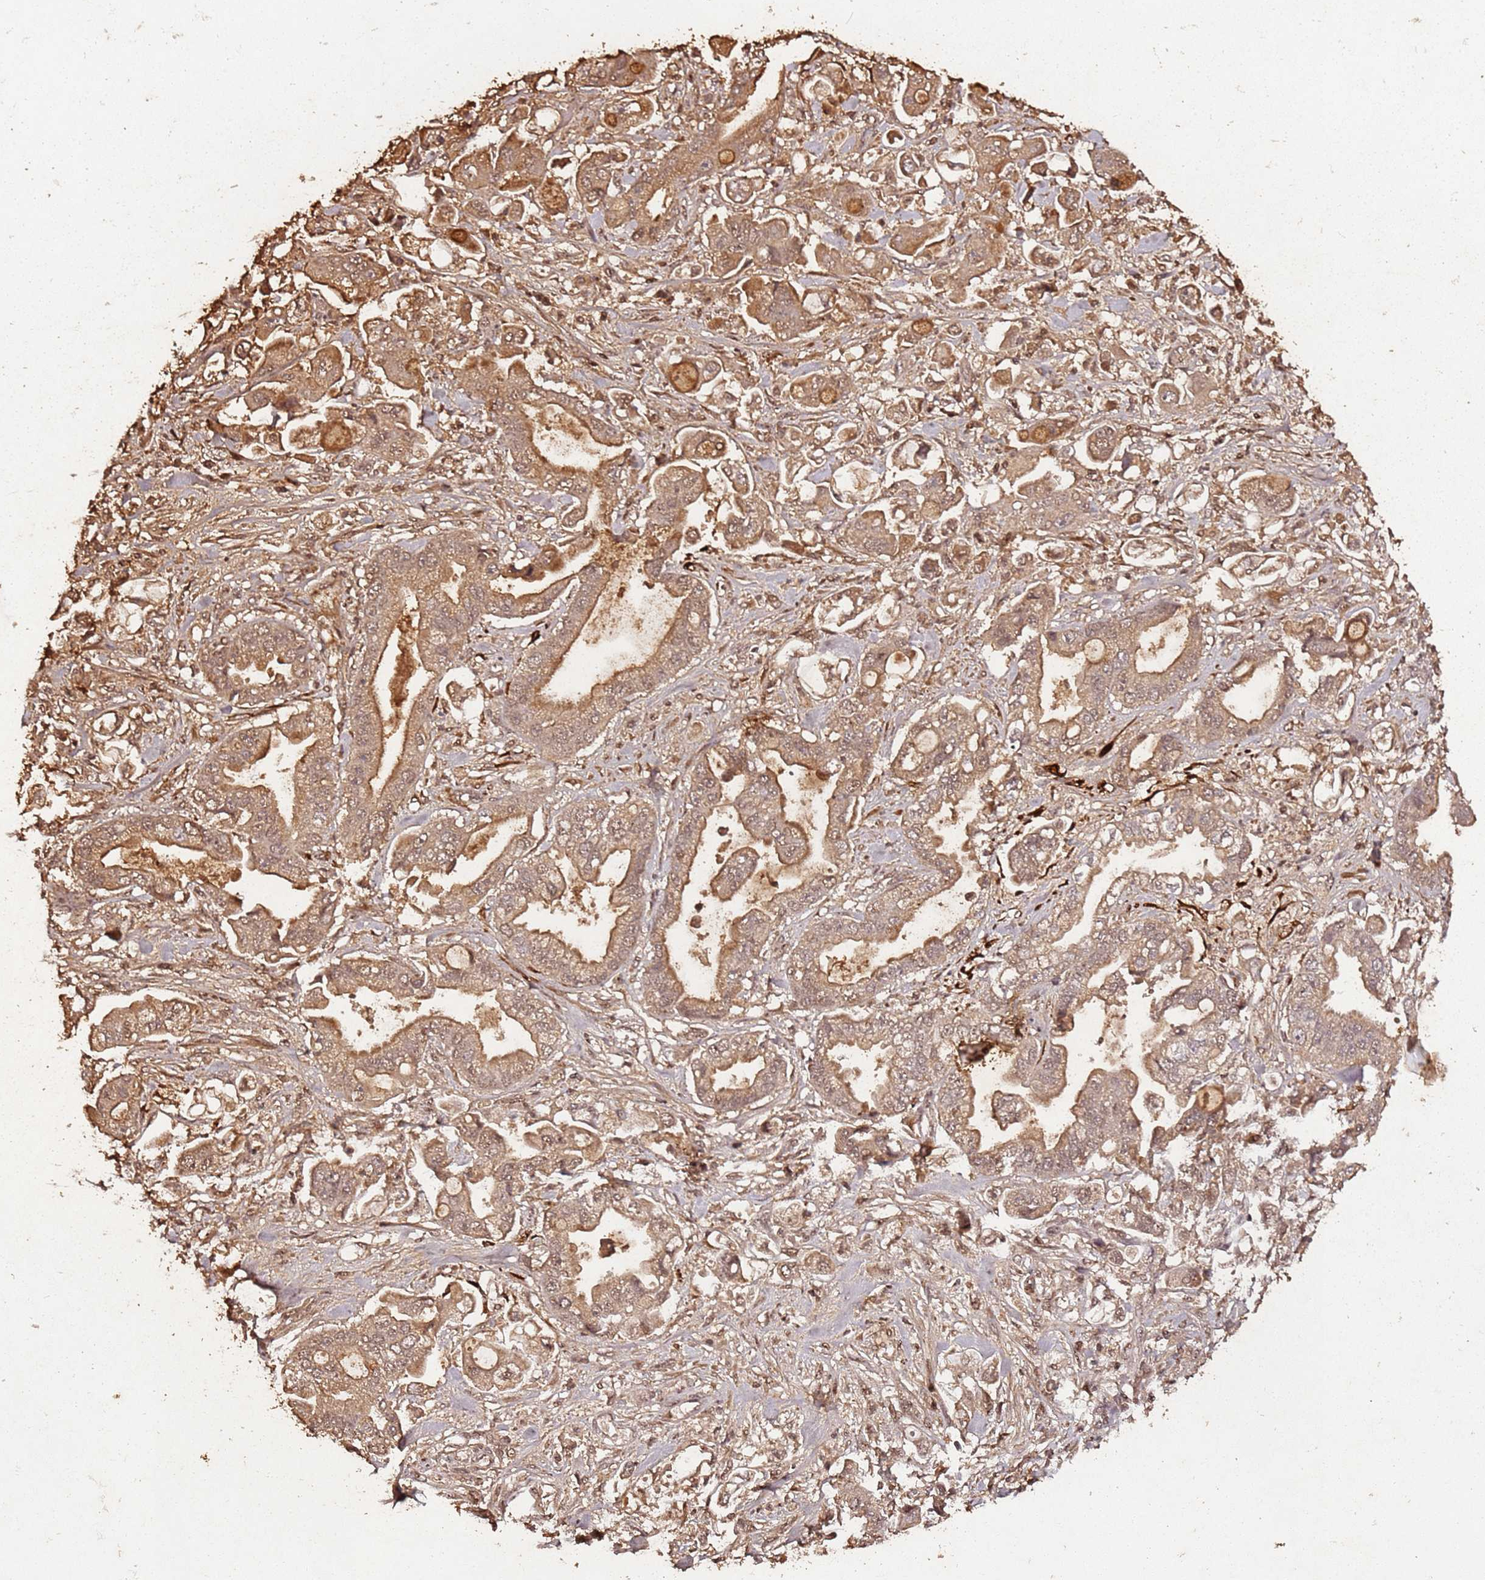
{"staining": {"intensity": "moderate", "quantity": ">75%", "location": "cytoplasmic/membranous"}, "tissue": "stomach cancer", "cell_type": "Tumor cells", "image_type": "cancer", "snomed": [{"axis": "morphology", "description": "Adenocarcinoma, NOS"}, {"axis": "topography", "description": "Stomach"}], "caption": "Moderate cytoplasmic/membranous expression is identified in approximately >75% of tumor cells in stomach adenocarcinoma.", "gene": "COL1A2", "patient": {"sex": "male", "age": 62}}